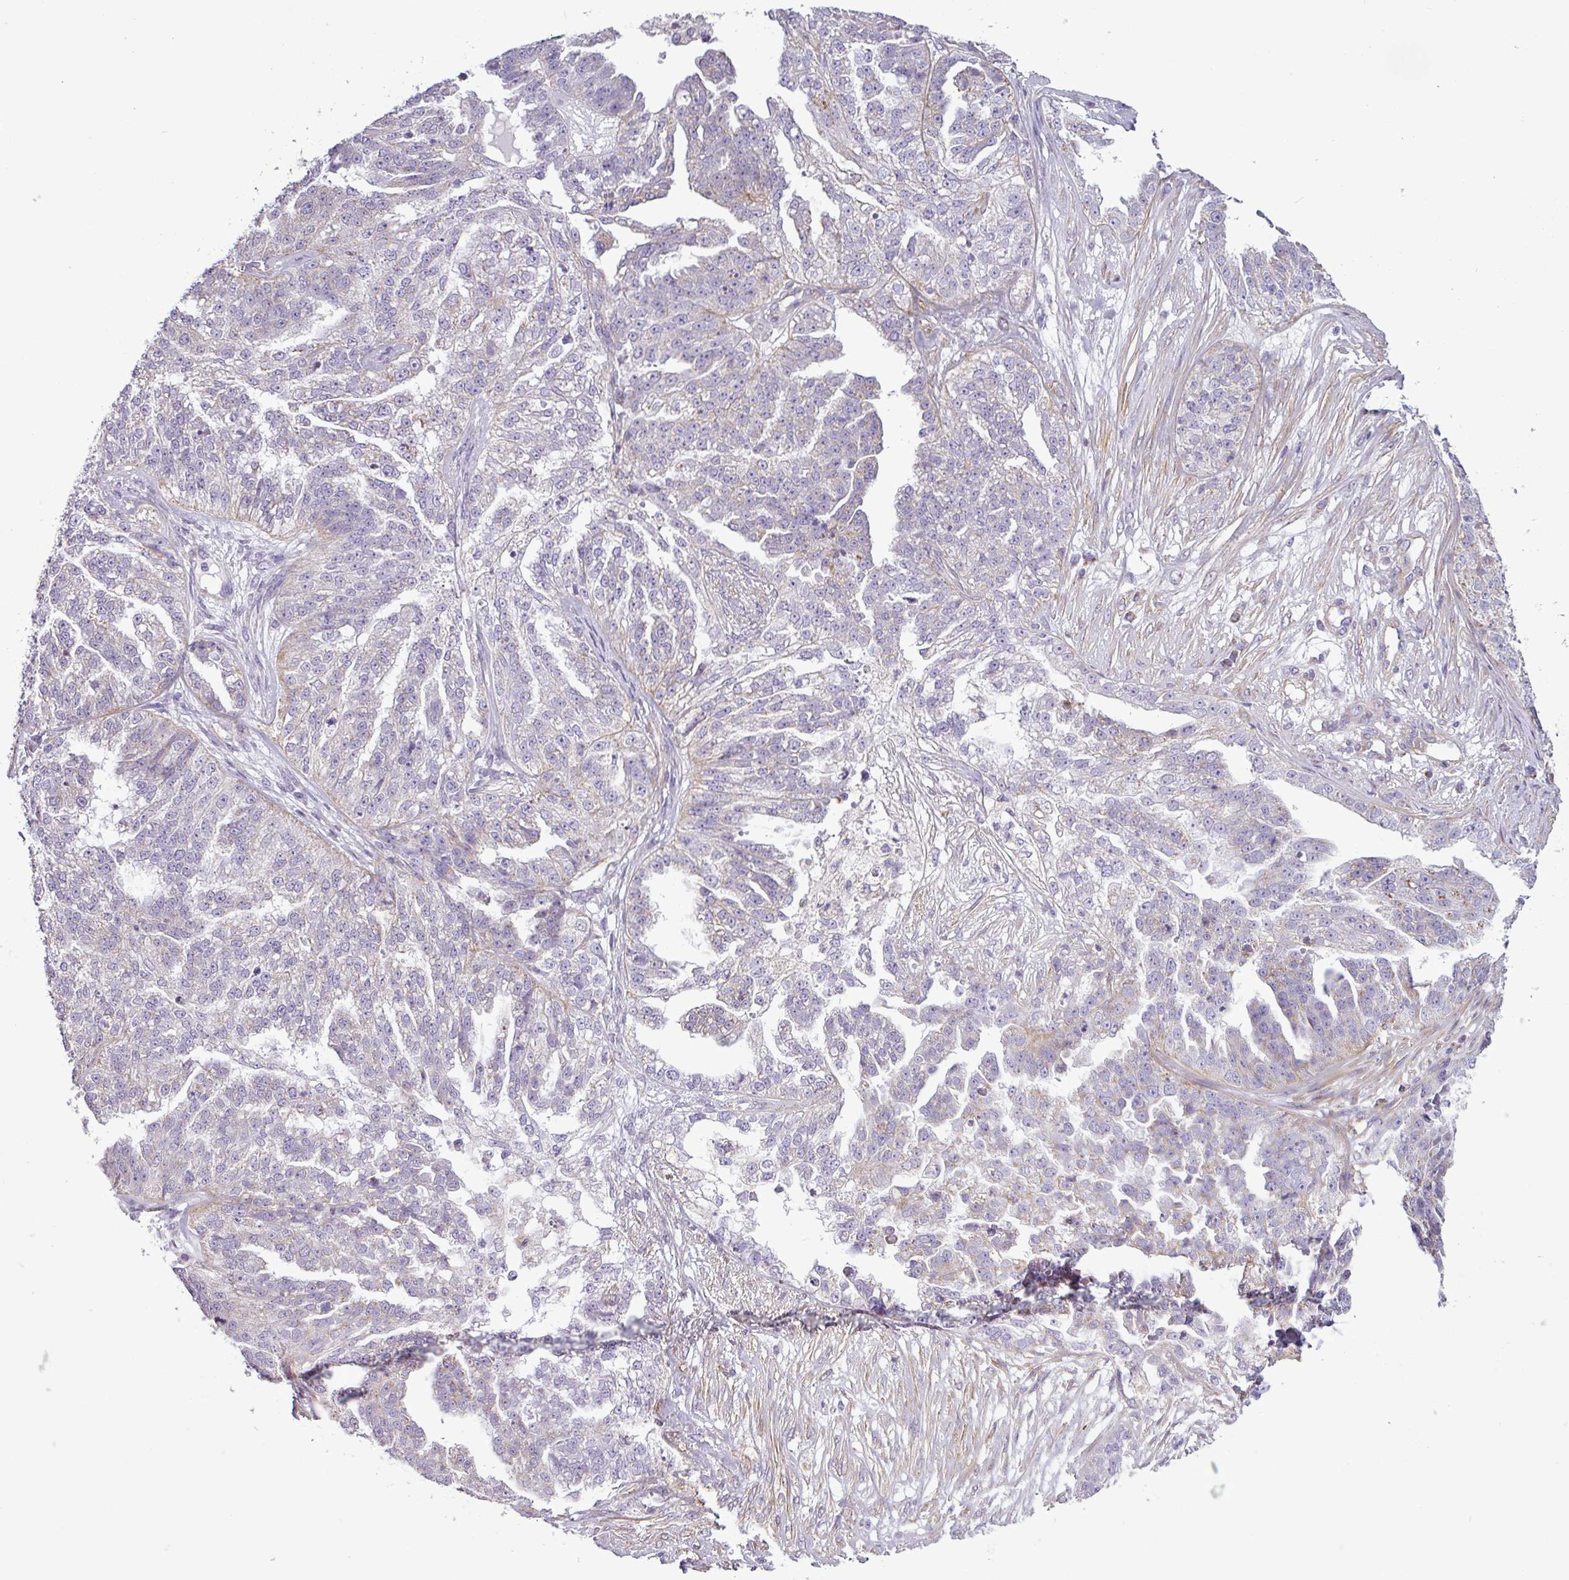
{"staining": {"intensity": "negative", "quantity": "none", "location": "none"}, "tissue": "ovarian cancer", "cell_type": "Tumor cells", "image_type": "cancer", "snomed": [{"axis": "morphology", "description": "Cystadenocarcinoma, serous, NOS"}, {"axis": "topography", "description": "Ovary"}], "caption": "Tumor cells show no significant positivity in ovarian cancer (serous cystadenocarcinoma).", "gene": "BTN2A2", "patient": {"sex": "female", "age": 58}}